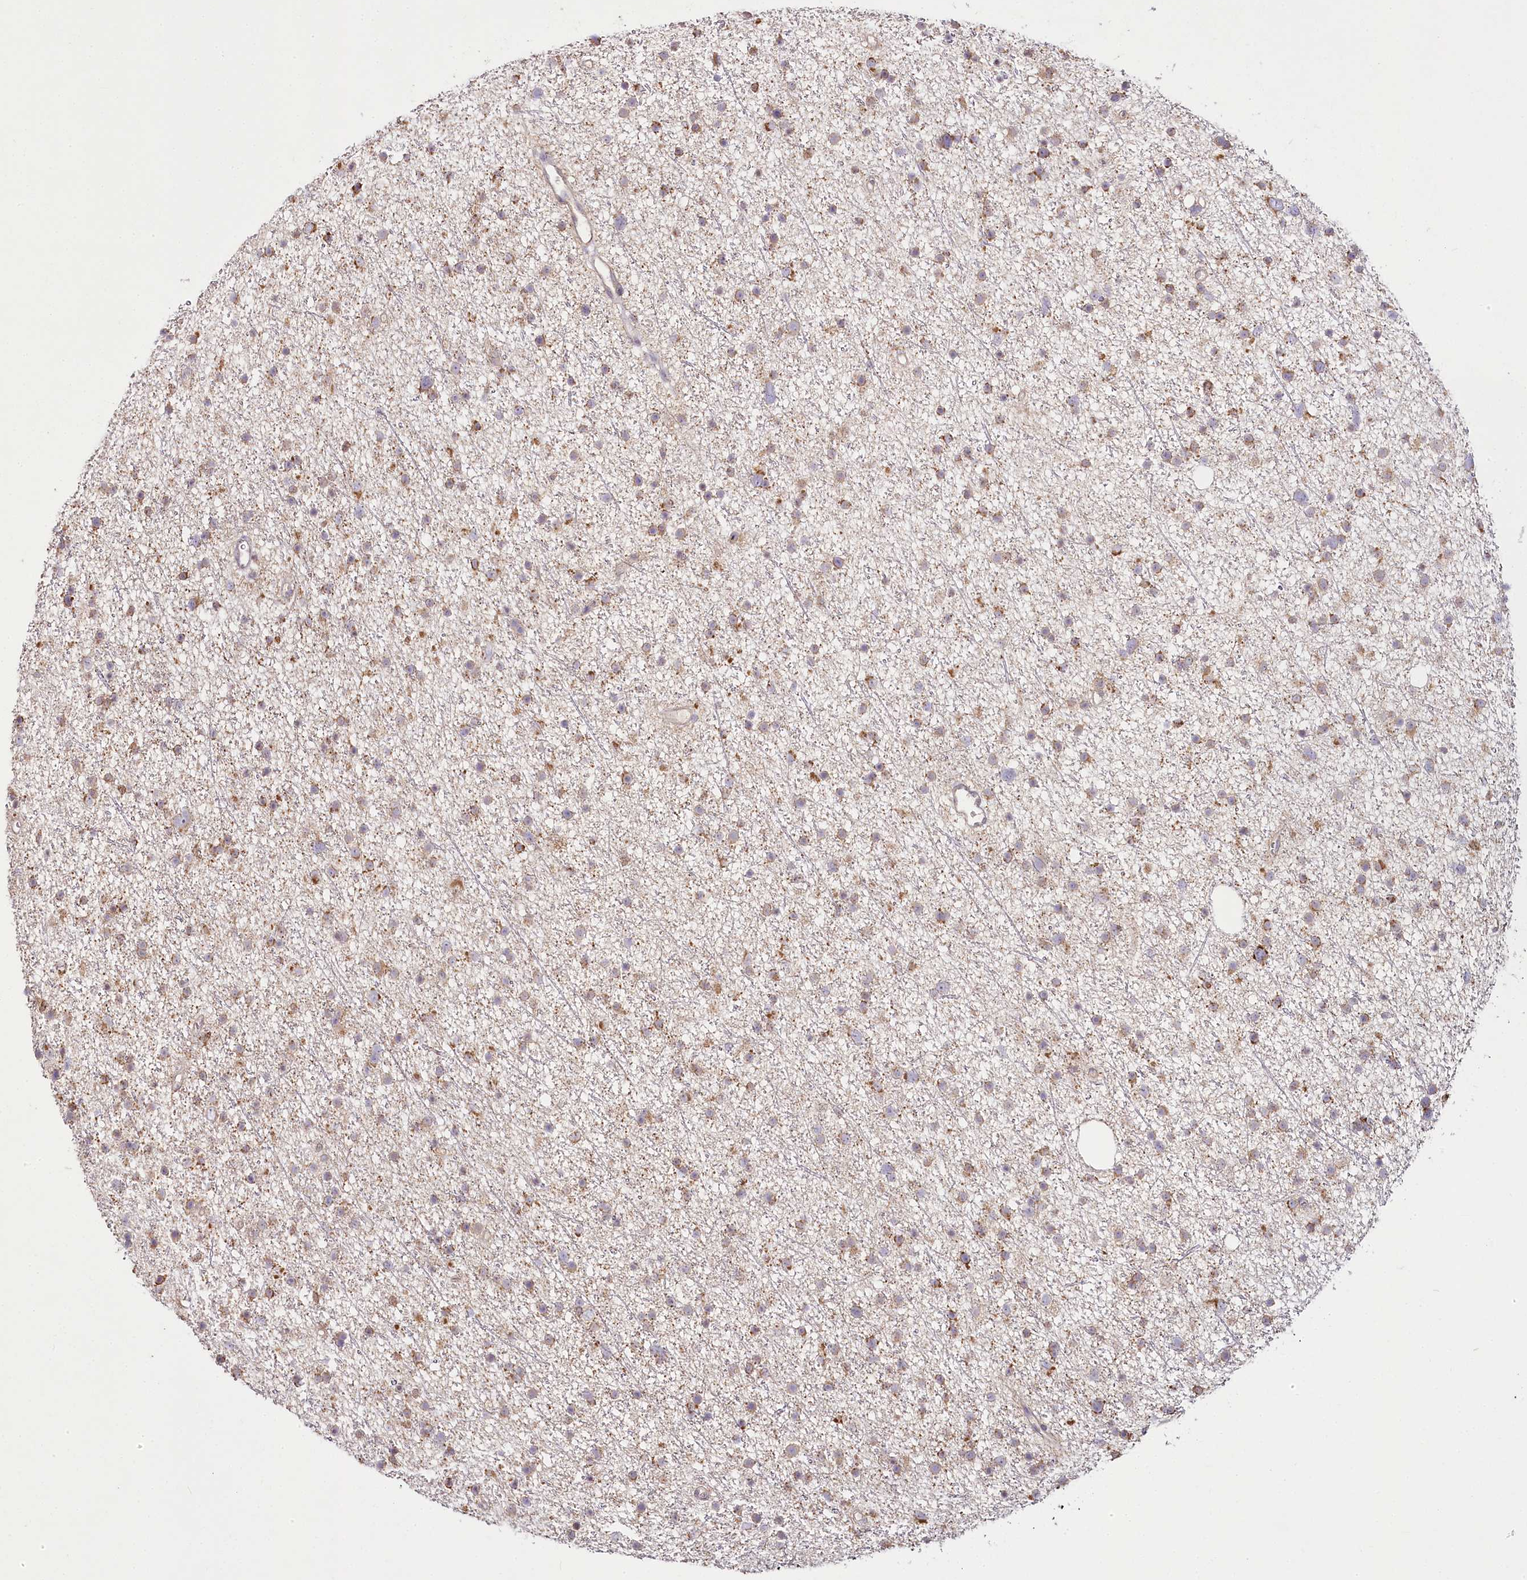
{"staining": {"intensity": "moderate", "quantity": ">75%", "location": "cytoplasmic/membranous"}, "tissue": "glioma", "cell_type": "Tumor cells", "image_type": "cancer", "snomed": [{"axis": "morphology", "description": "Glioma, malignant, Low grade"}, {"axis": "topography", "description": "Cerebral cortex"}], "caption": "DAB immunohistochemical staining of human glioma displays moderate cytoplasmic/membranous protein positivity in about >75% of tumor cells. Ihc stains the protein of interest in brown and the nuclei are stained blue.", "gene": "ACOX2", "patient": {"sex": "female", "age": 39}}